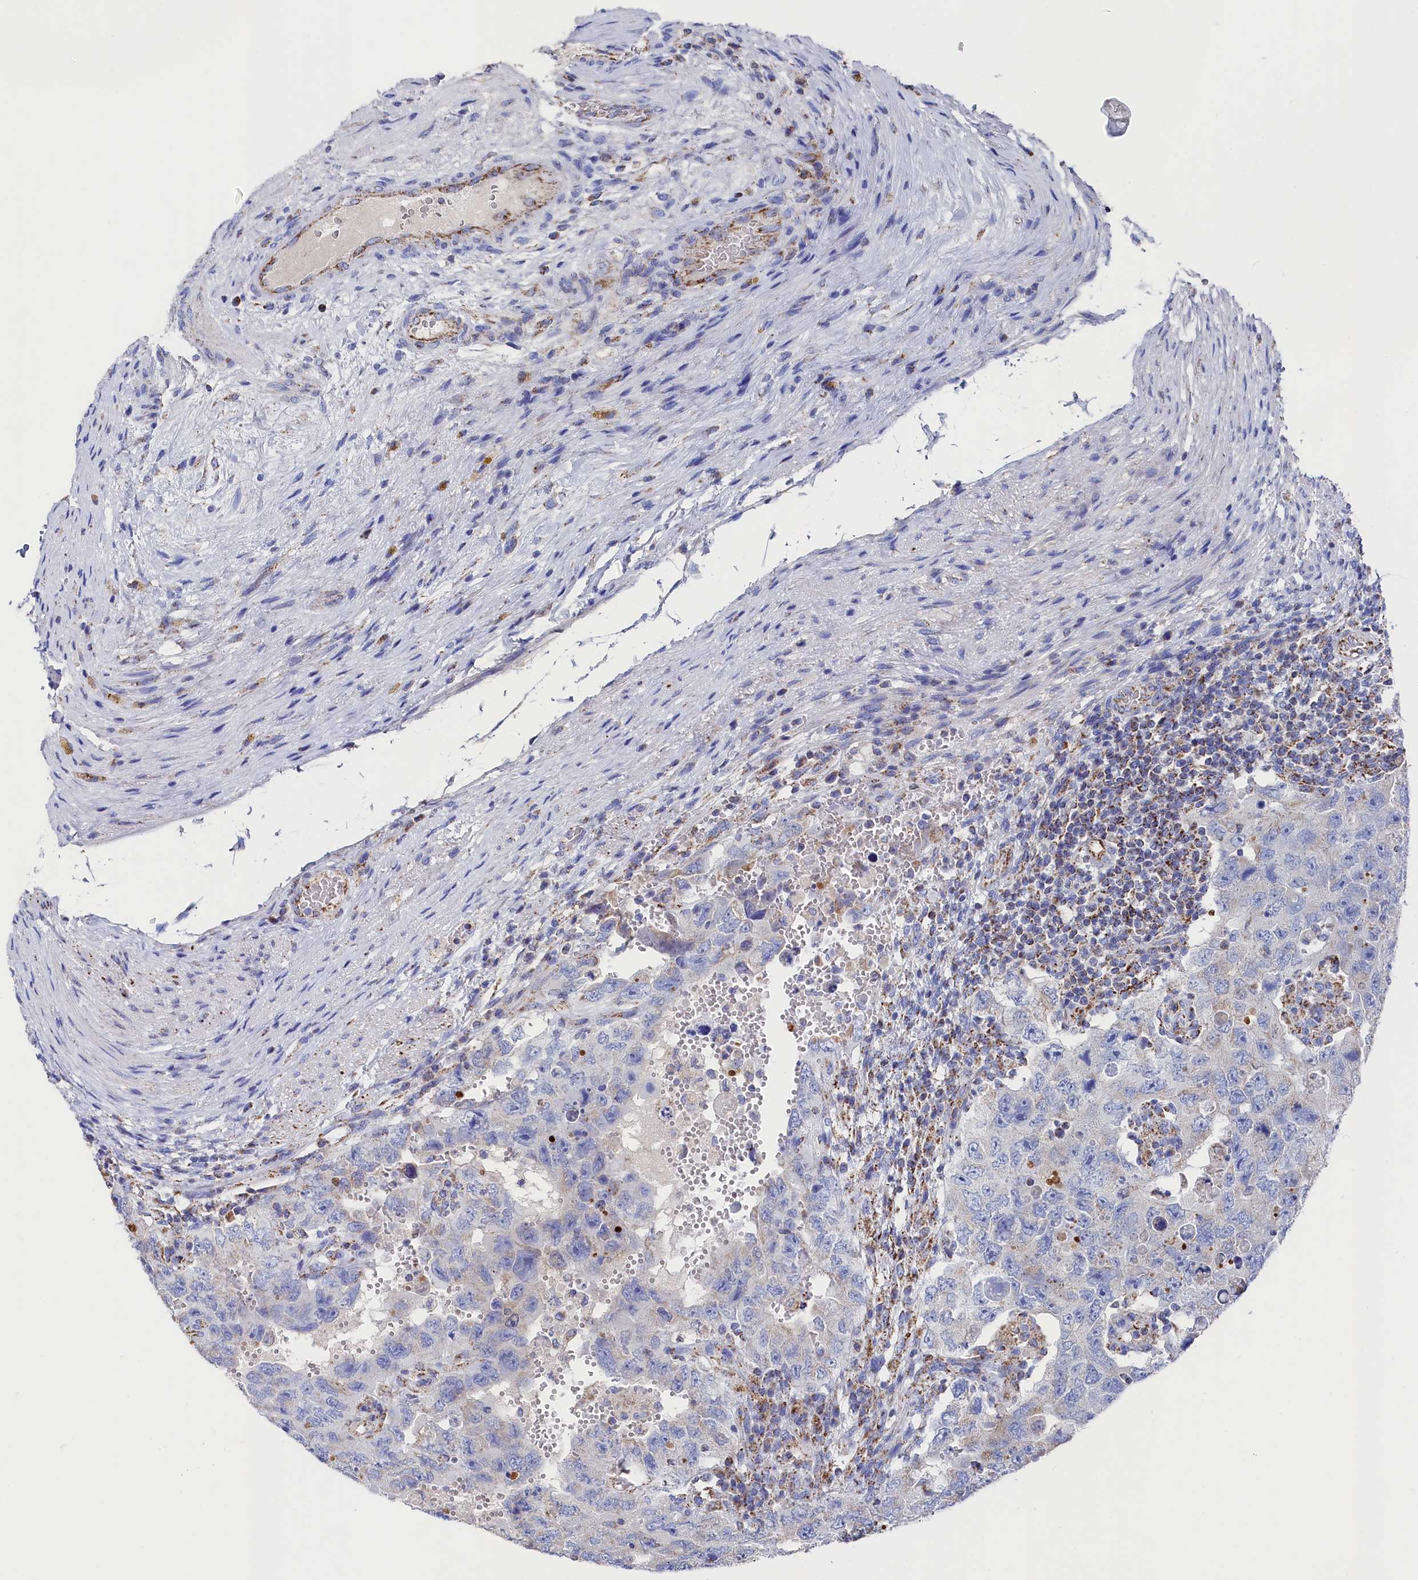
{"staining": {"intensity": "negative", "quantity": "none", "location": "none"}, "tissue": "testis cancer", "cell_type": "Tumor cells", "image_type": "cancer", "snomed": [{"axis": "morphology", "description": "Carcinoma, Embryonal, NOS"}, {"axis": "topography", "description": "Testis"}], "caption": "Immunohistochemistry micrograph of neoplastic tissue: testis cancer stained with DAB displays no significant protein expression in tumor cells.", "gene": "MMAB", "patient": {"sex": "male", "age": 26}}